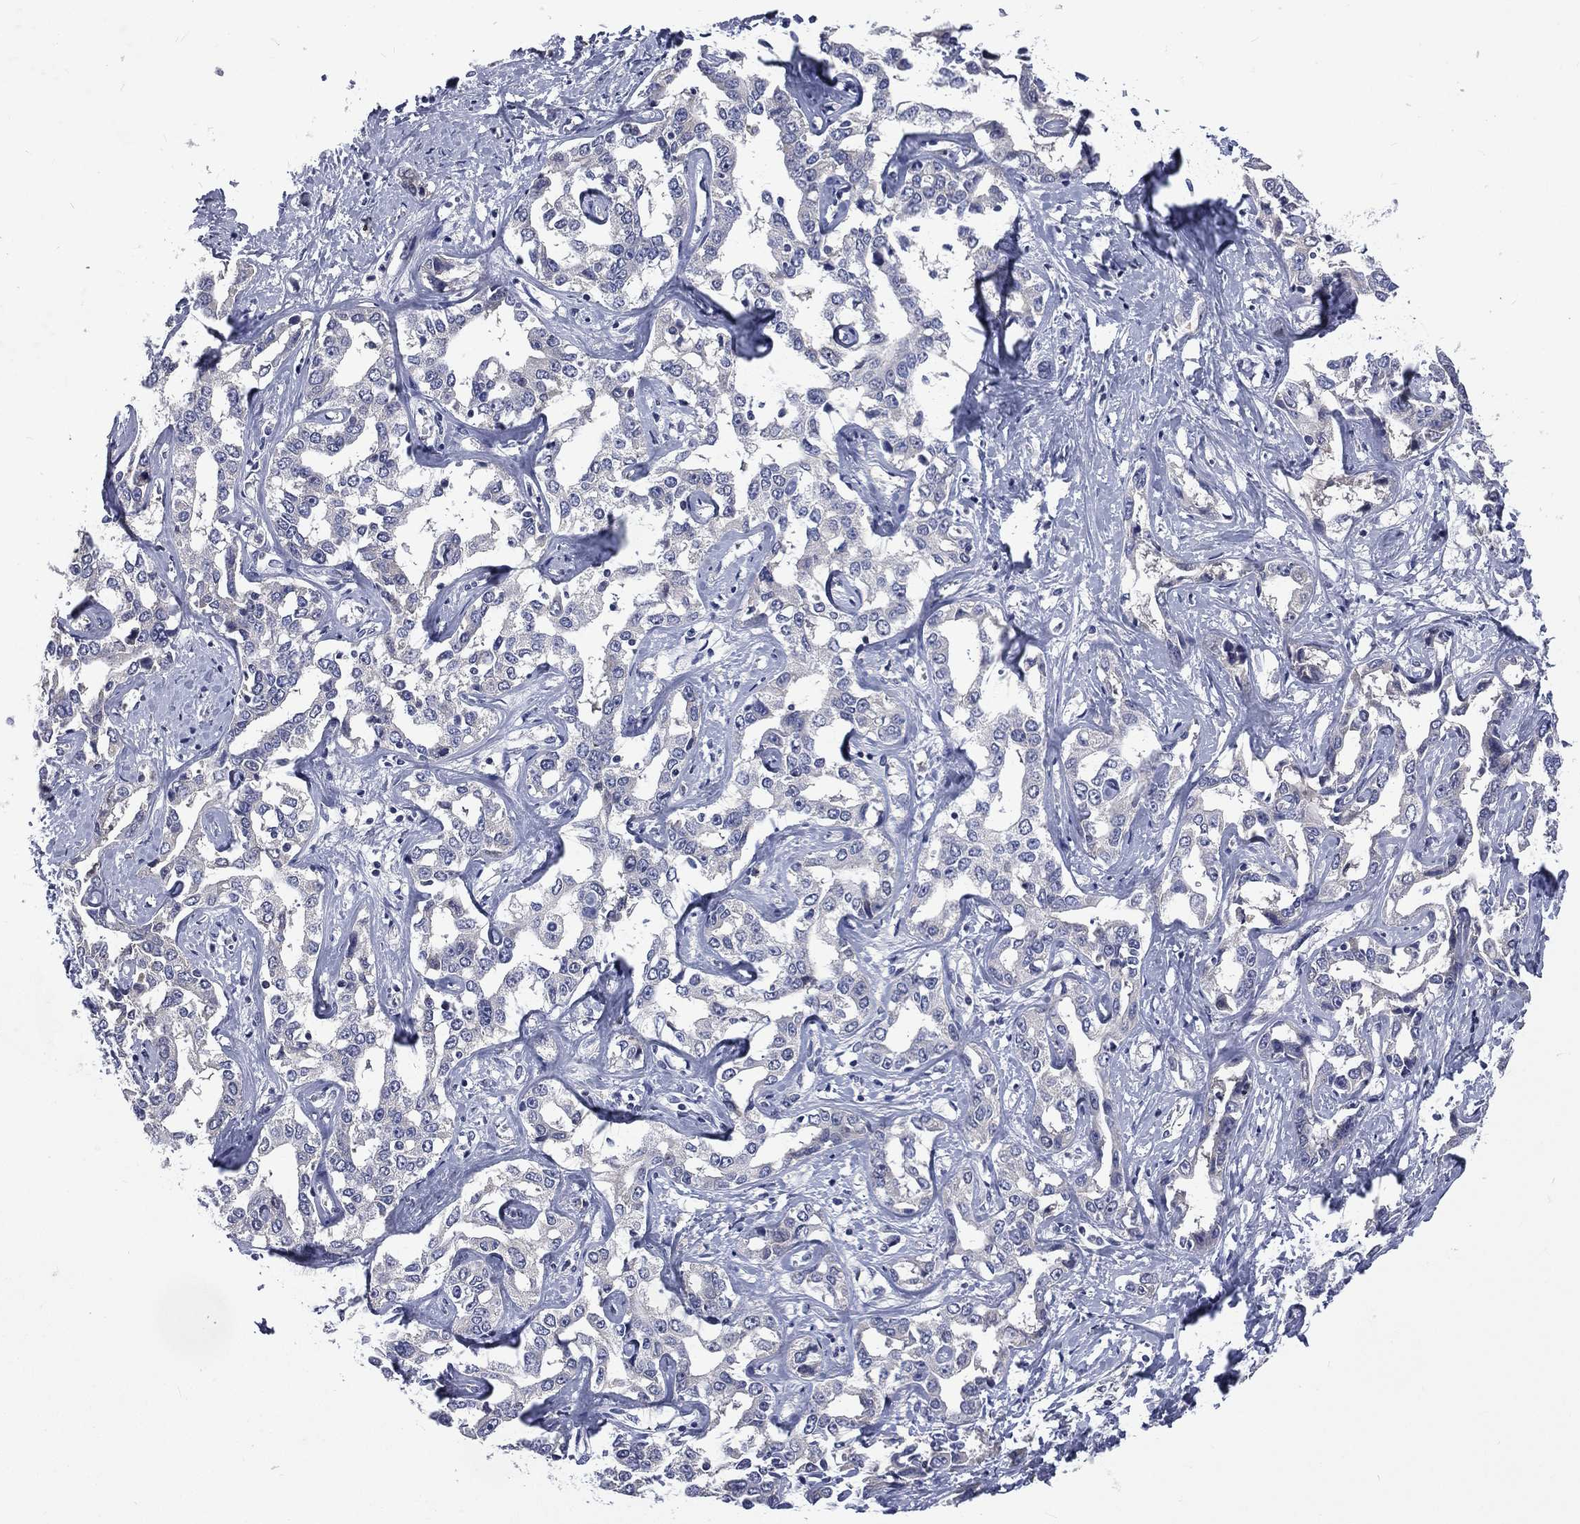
{"staining": {"intensity": "negative", "quantity": "none", "location": "none"}, "tissue": "liver cancer", "cell_type": "Tumor cells", "image_type": "cancer", "snomed": [{"axis": "morphology", "description": "Cholangiocarcinoma"}, {"axis": "topography", "description": "Liver"}], "caption": "IHC image of neoplastic tissue: cholangiocarcinoma (liver) stained with DAB (3,3'-diaminobenzidine) exhibits no significant protein positivity in tumor cells. The staining is performed using DAB (3,3'-diaminobenzidine) brown chromogen with nuclei counter-stained in using hematoxylin.", "gene": "CA12", "patient": {"sex": "male", "age": 59}}